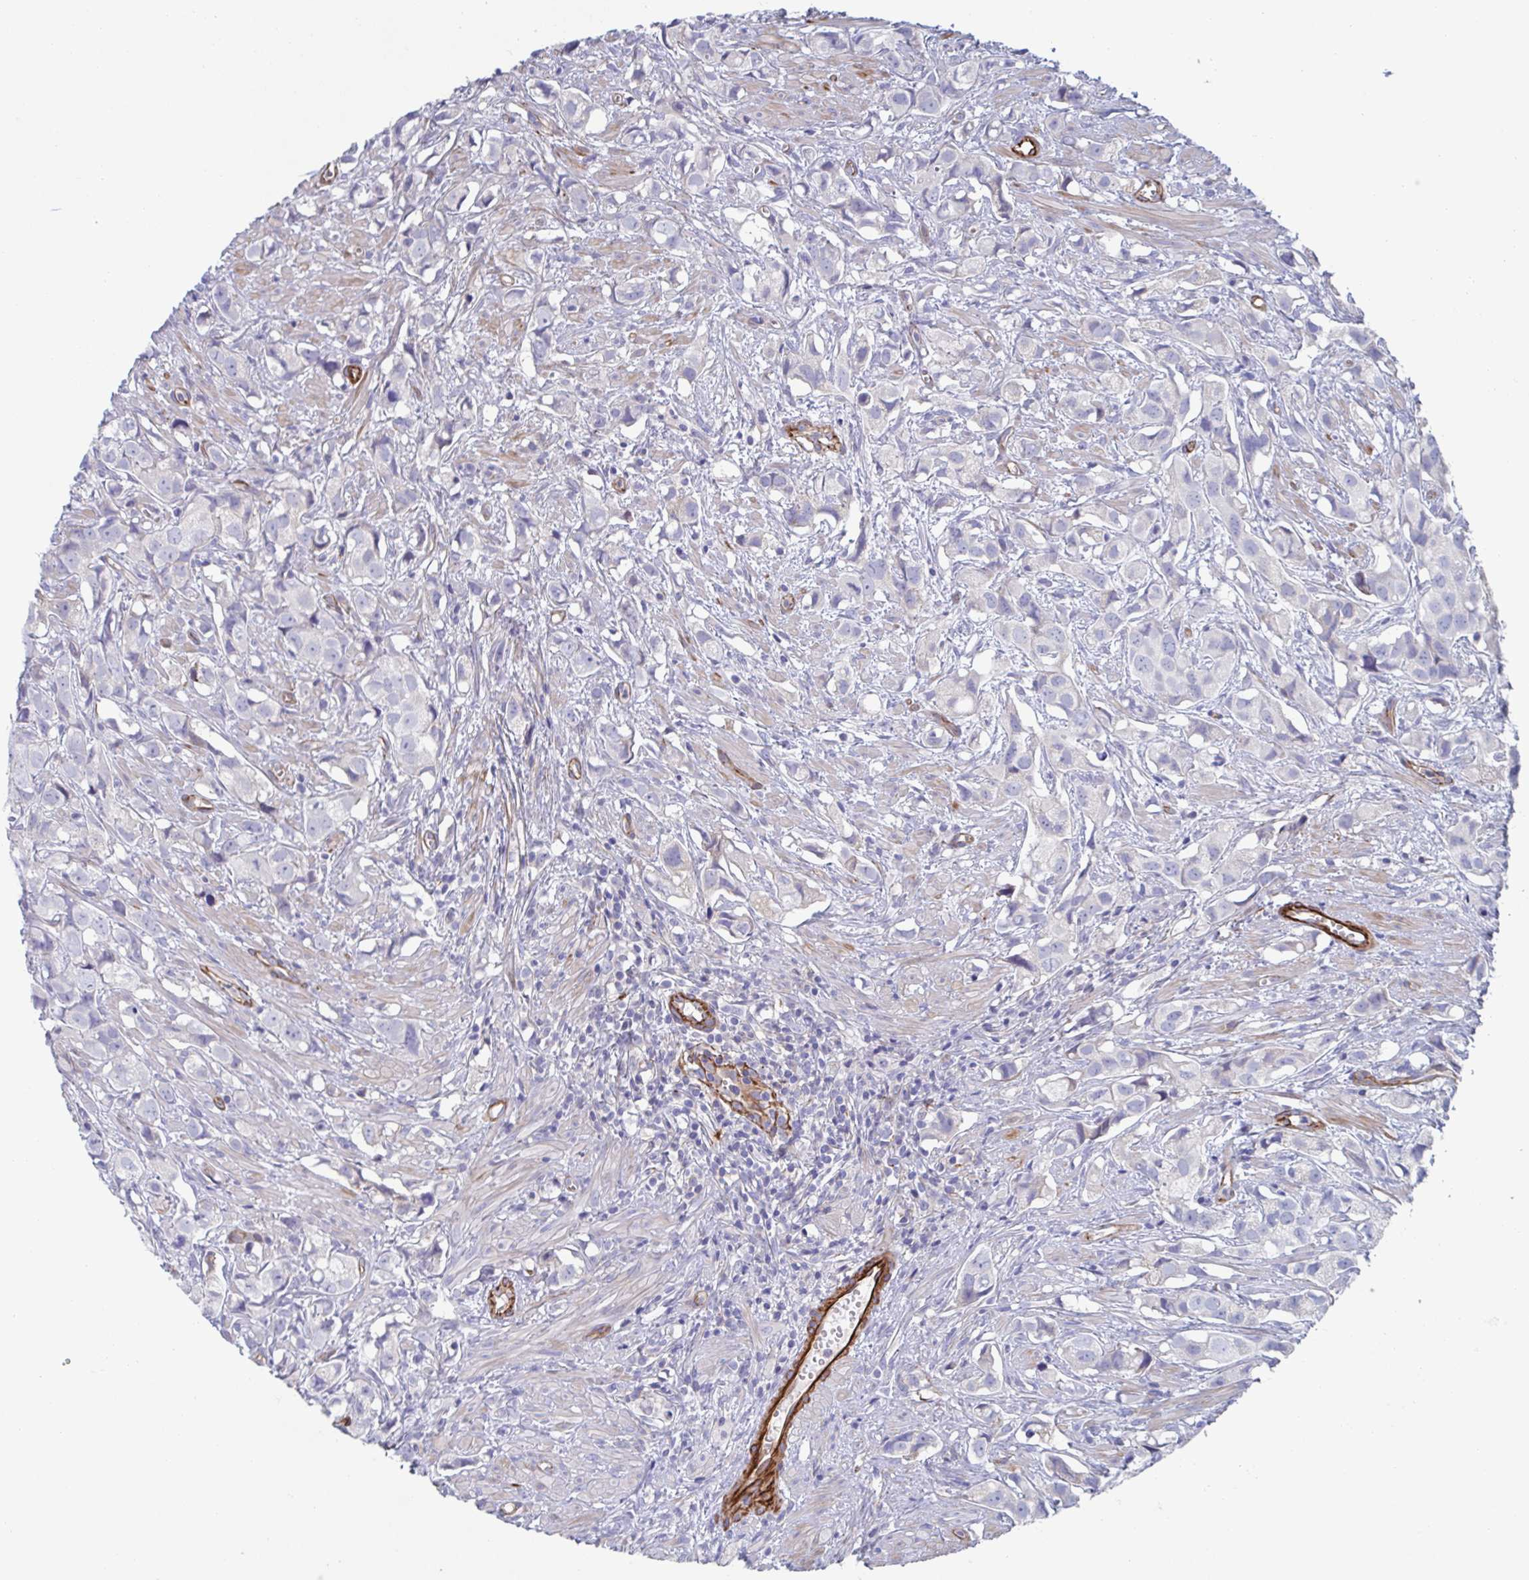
{"staining": {"intensity": "negative", "quantity": "none", "location": "none"}, "tissue": "prostate cancer", "cell_type": "Tumor cells", "image_type": "cancer", "snomed": [{"axis": "morphology", "description": "Adenocarcinoma, High grade"}, {"axis": "topography", "description": "Prostate"}], "caption": "There is no significant expression in tumor cells of high-grade adenocarcinoma (prostate).", "gene": "KLC3", "patient": {"sex": "male", "age": 58}}